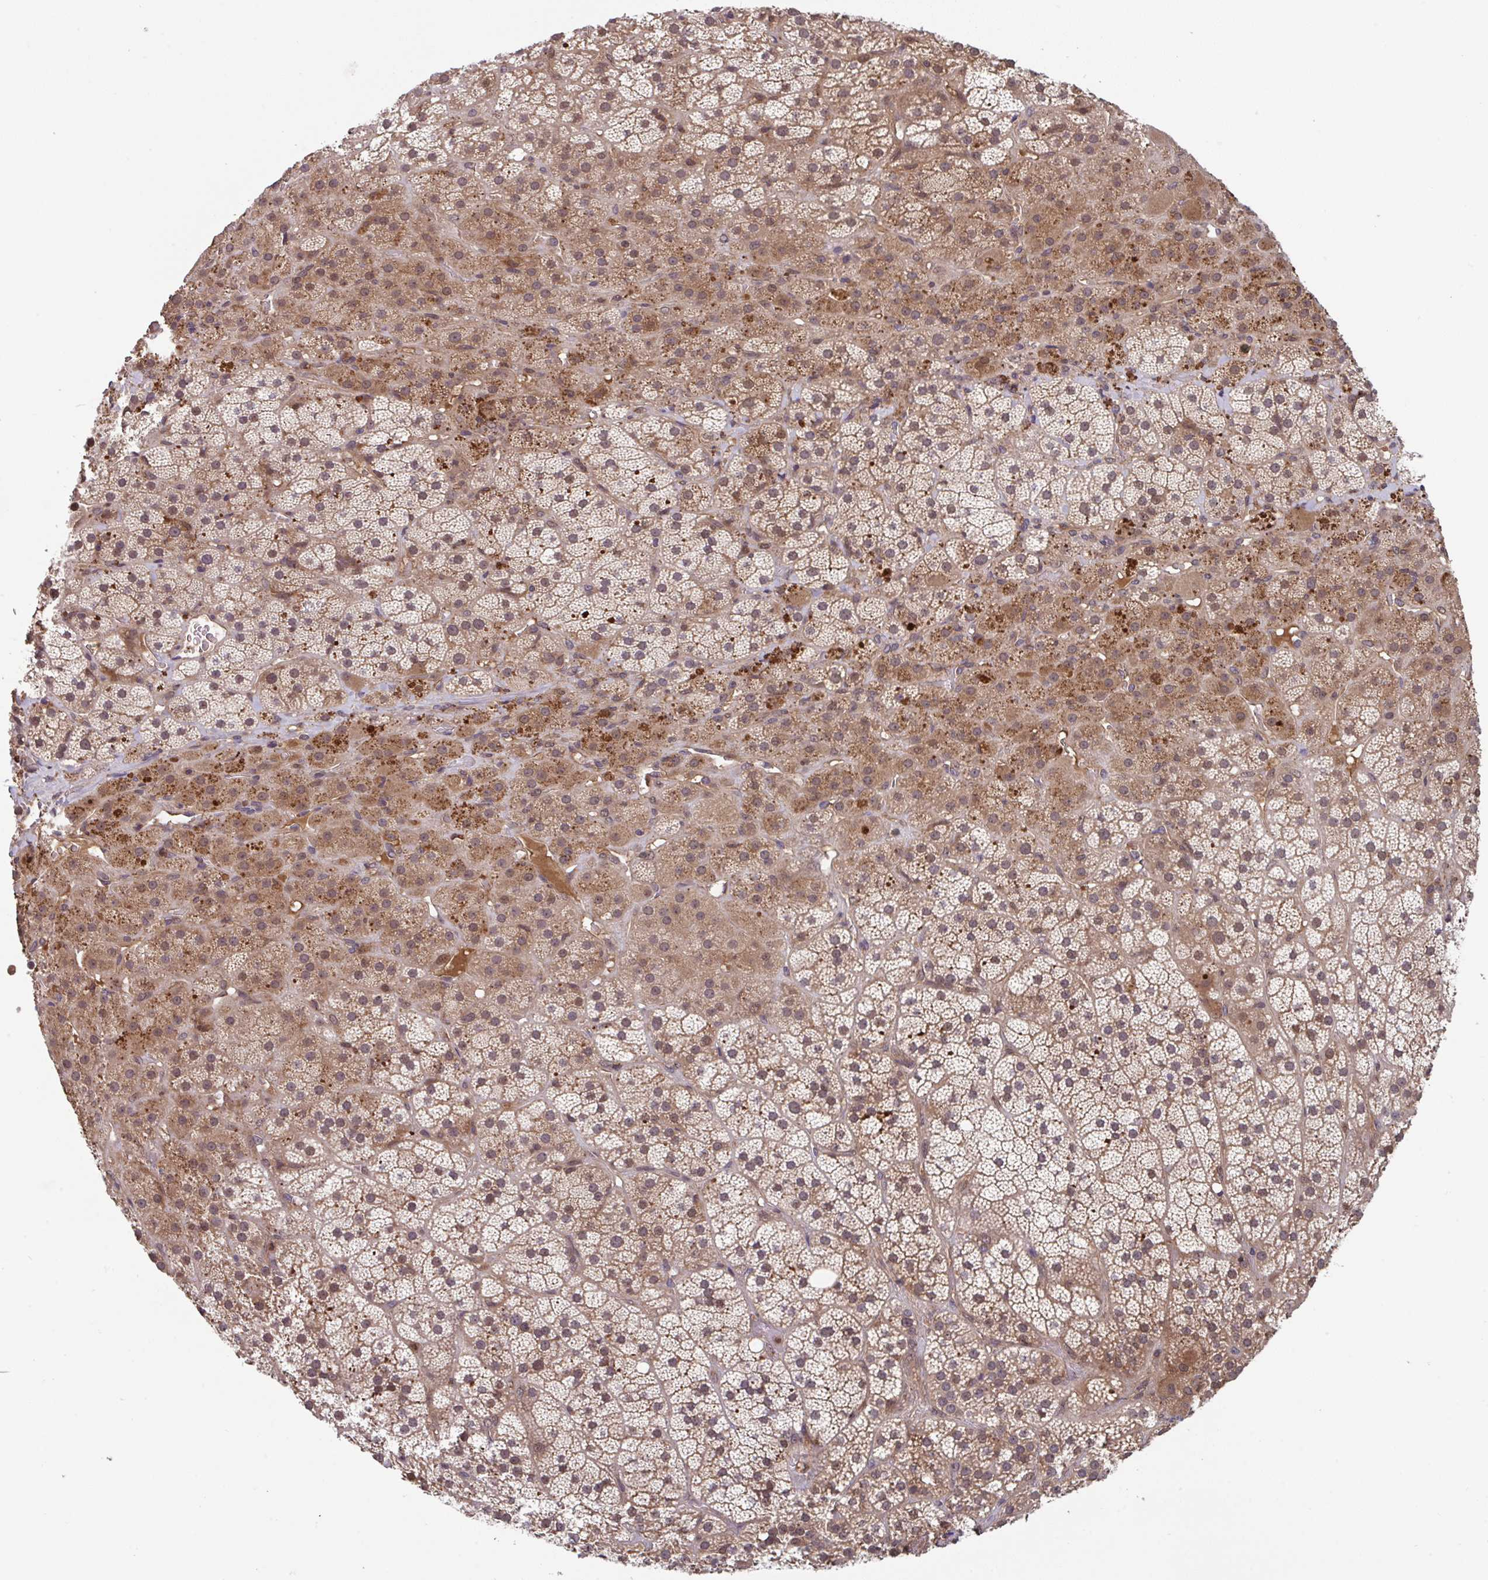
{"staining": {"intensity": "moderate", "quantity": ">75%", "location": "cytoplasmic/membranous,nuclear"}, "tissue": "adrenal gland", "cell_type": "Glandular cells", "image_type": "normal", "snomed": [{"axis": "morphology", "description": "Normal tissue, NOS"}, {"axis": "topography", "description": "Adrenal gland"}], "caption": "The micrograph displays staining of benign adrenal gland, revealing moderate cytoplasmic/membranous,nuclear protein staining (brown color) within glandular cells.", "gene": "TIGAR", "patient": {"sex": "male", "age": 57}}